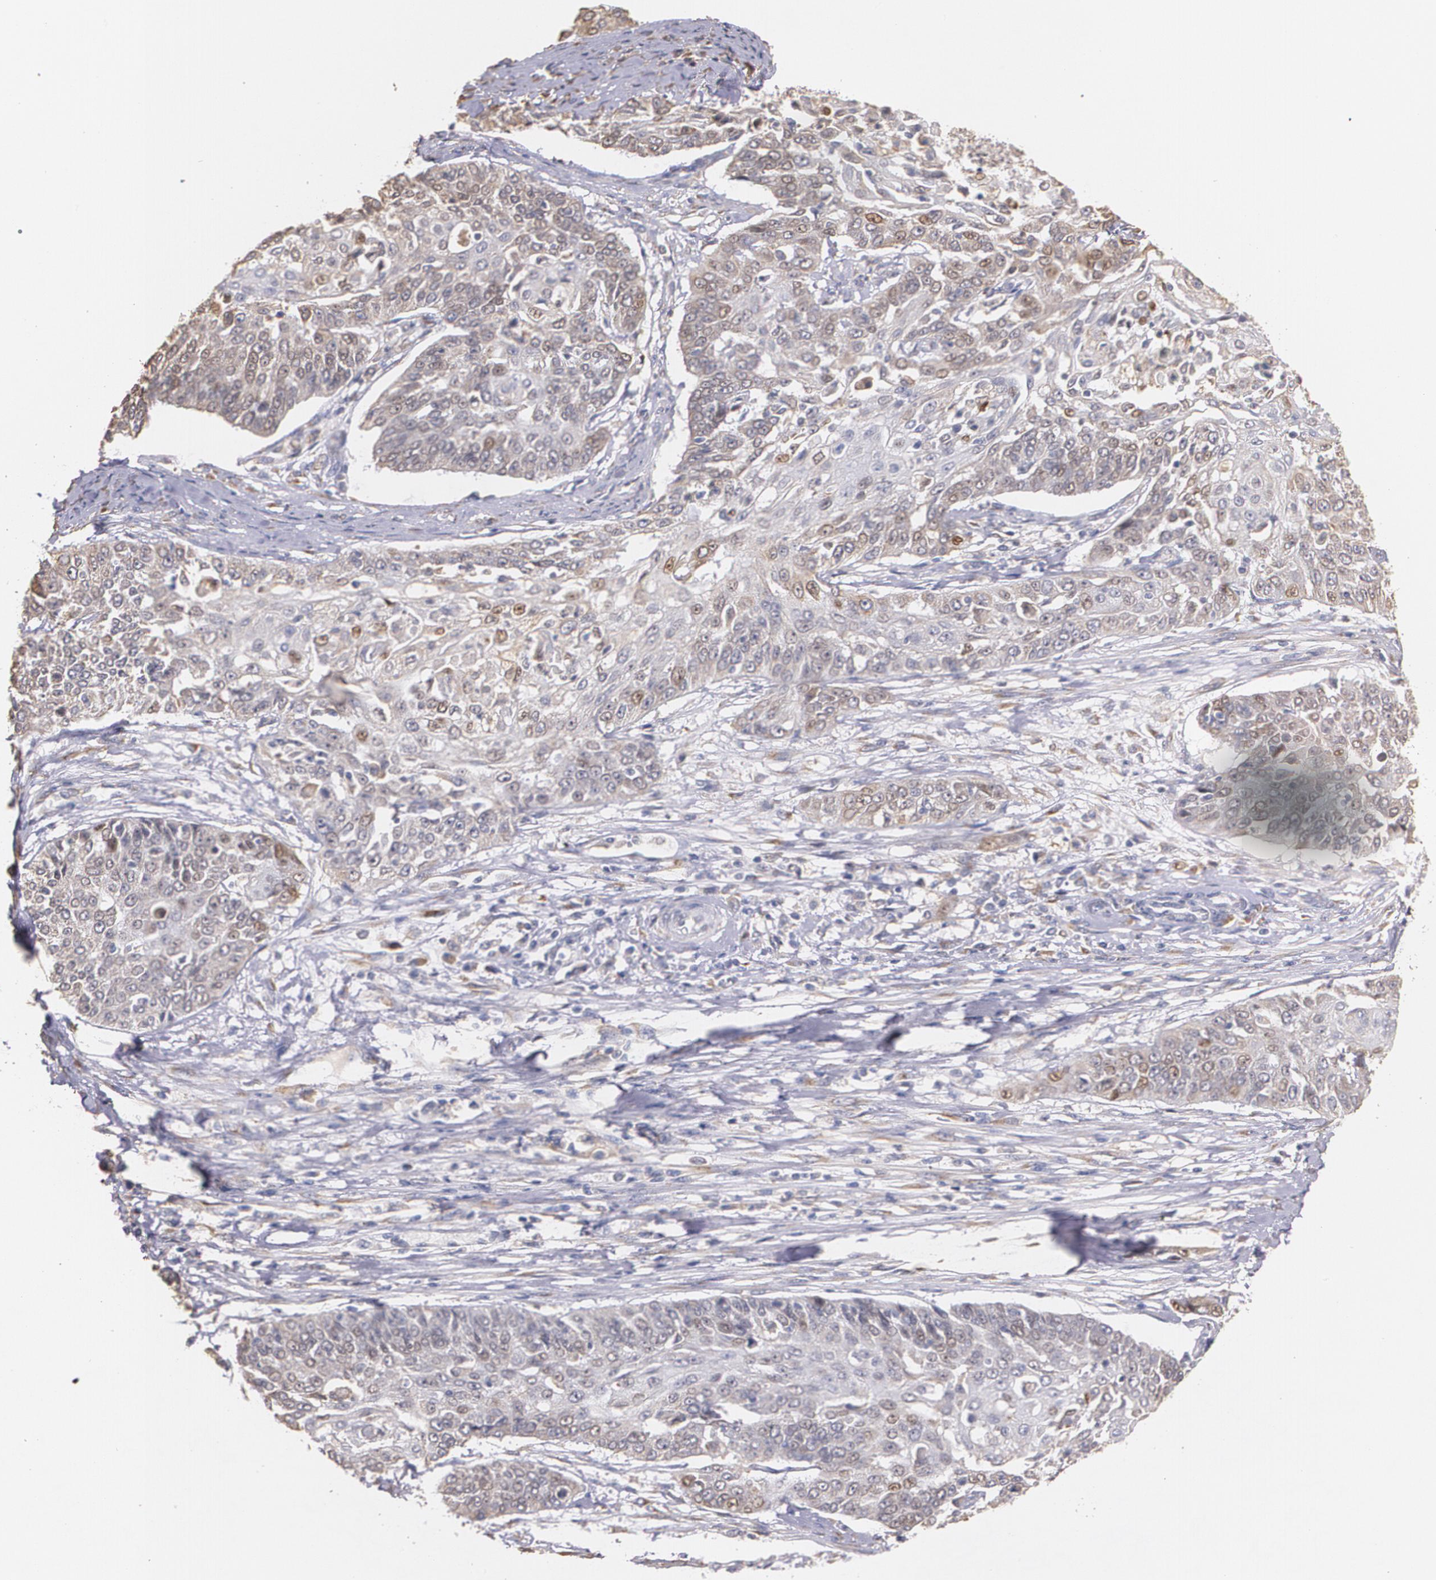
{"staining": {"intensity": "weak", "quantity": "25%-75%", "location": "cytoplasmic/membranous"}, "tissue": "cervical cancer", "cell_type": "Tumor cells", "image_type": "cancer", "snomed": [{"axis": "morphology", "description": "Squamous cell carcinoma, NOS"}, {"axis": "topography", "description": "Cervix"}], "caption": "This photomicrograph shows cervical cancer stained with immunohistochemistry (IHC) to label a protein in brown. The cytoplasmic/membranous of tumor cells show weak positivity for the protein. Nuclei are counter-stained blue.", "gene": "ATF3", "patient": {"sex": "female", "age": 64}}